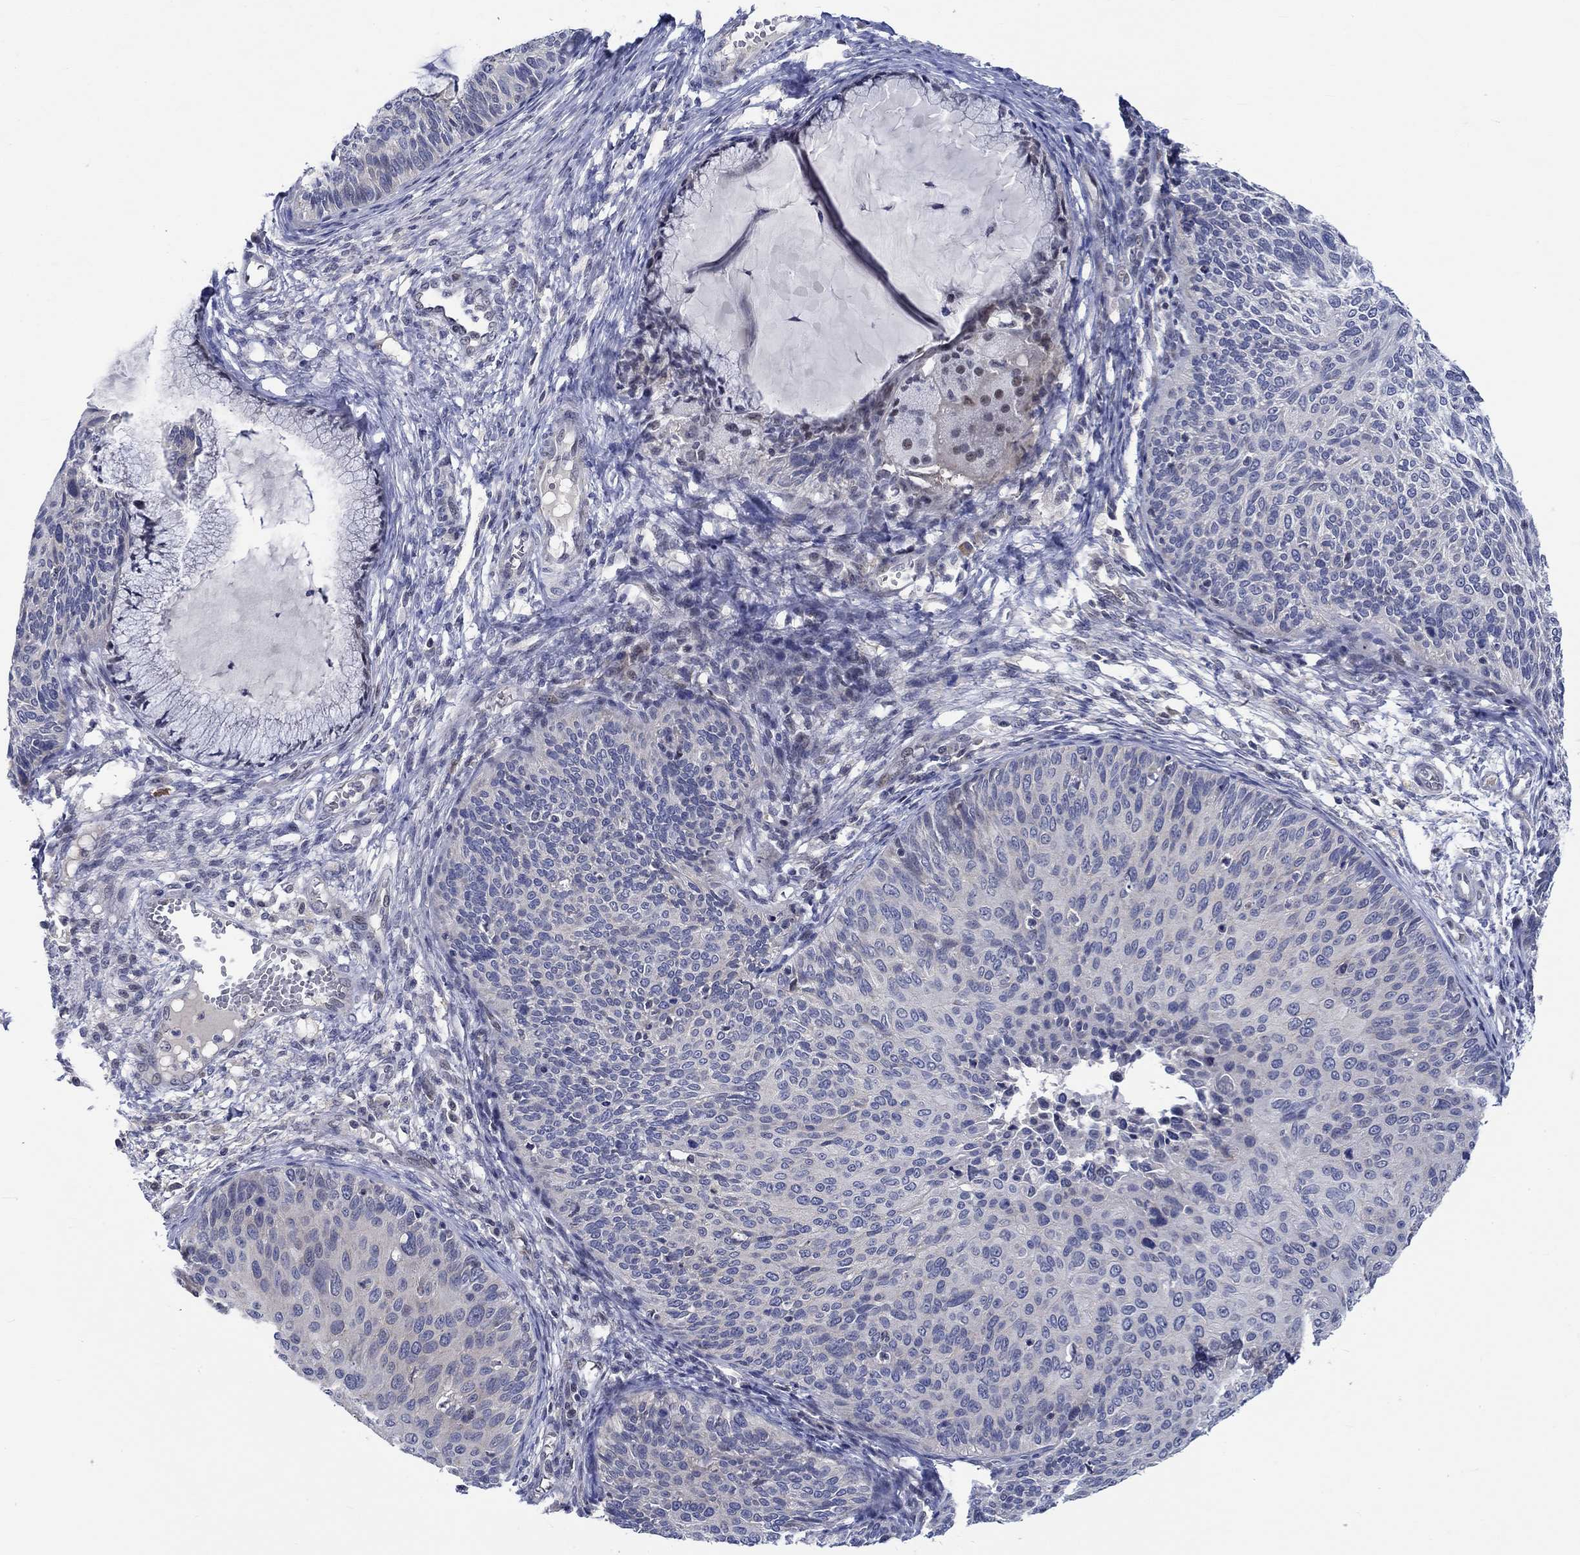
{"staining": {"intensity": "weak", "quantity": "<25%", "location": "cytoplasmic/membranous"}, "tissue": "cervical cancer", "cell_type": "Tumor cells", "image_type": "cancer", "snomed": [{"axis": "morphology", "description": "Squamous cell carcinoma, NOS"}, {"axis": "topography", "description": "Cervix"}], "caption": "DAB immunohistochemical staining of human squamous cell carcinoma (cervical) demonstrates no significant positivity in tumor cells.", "gene": "WASF1", "patient": {"sex": "female", "age": 36}}